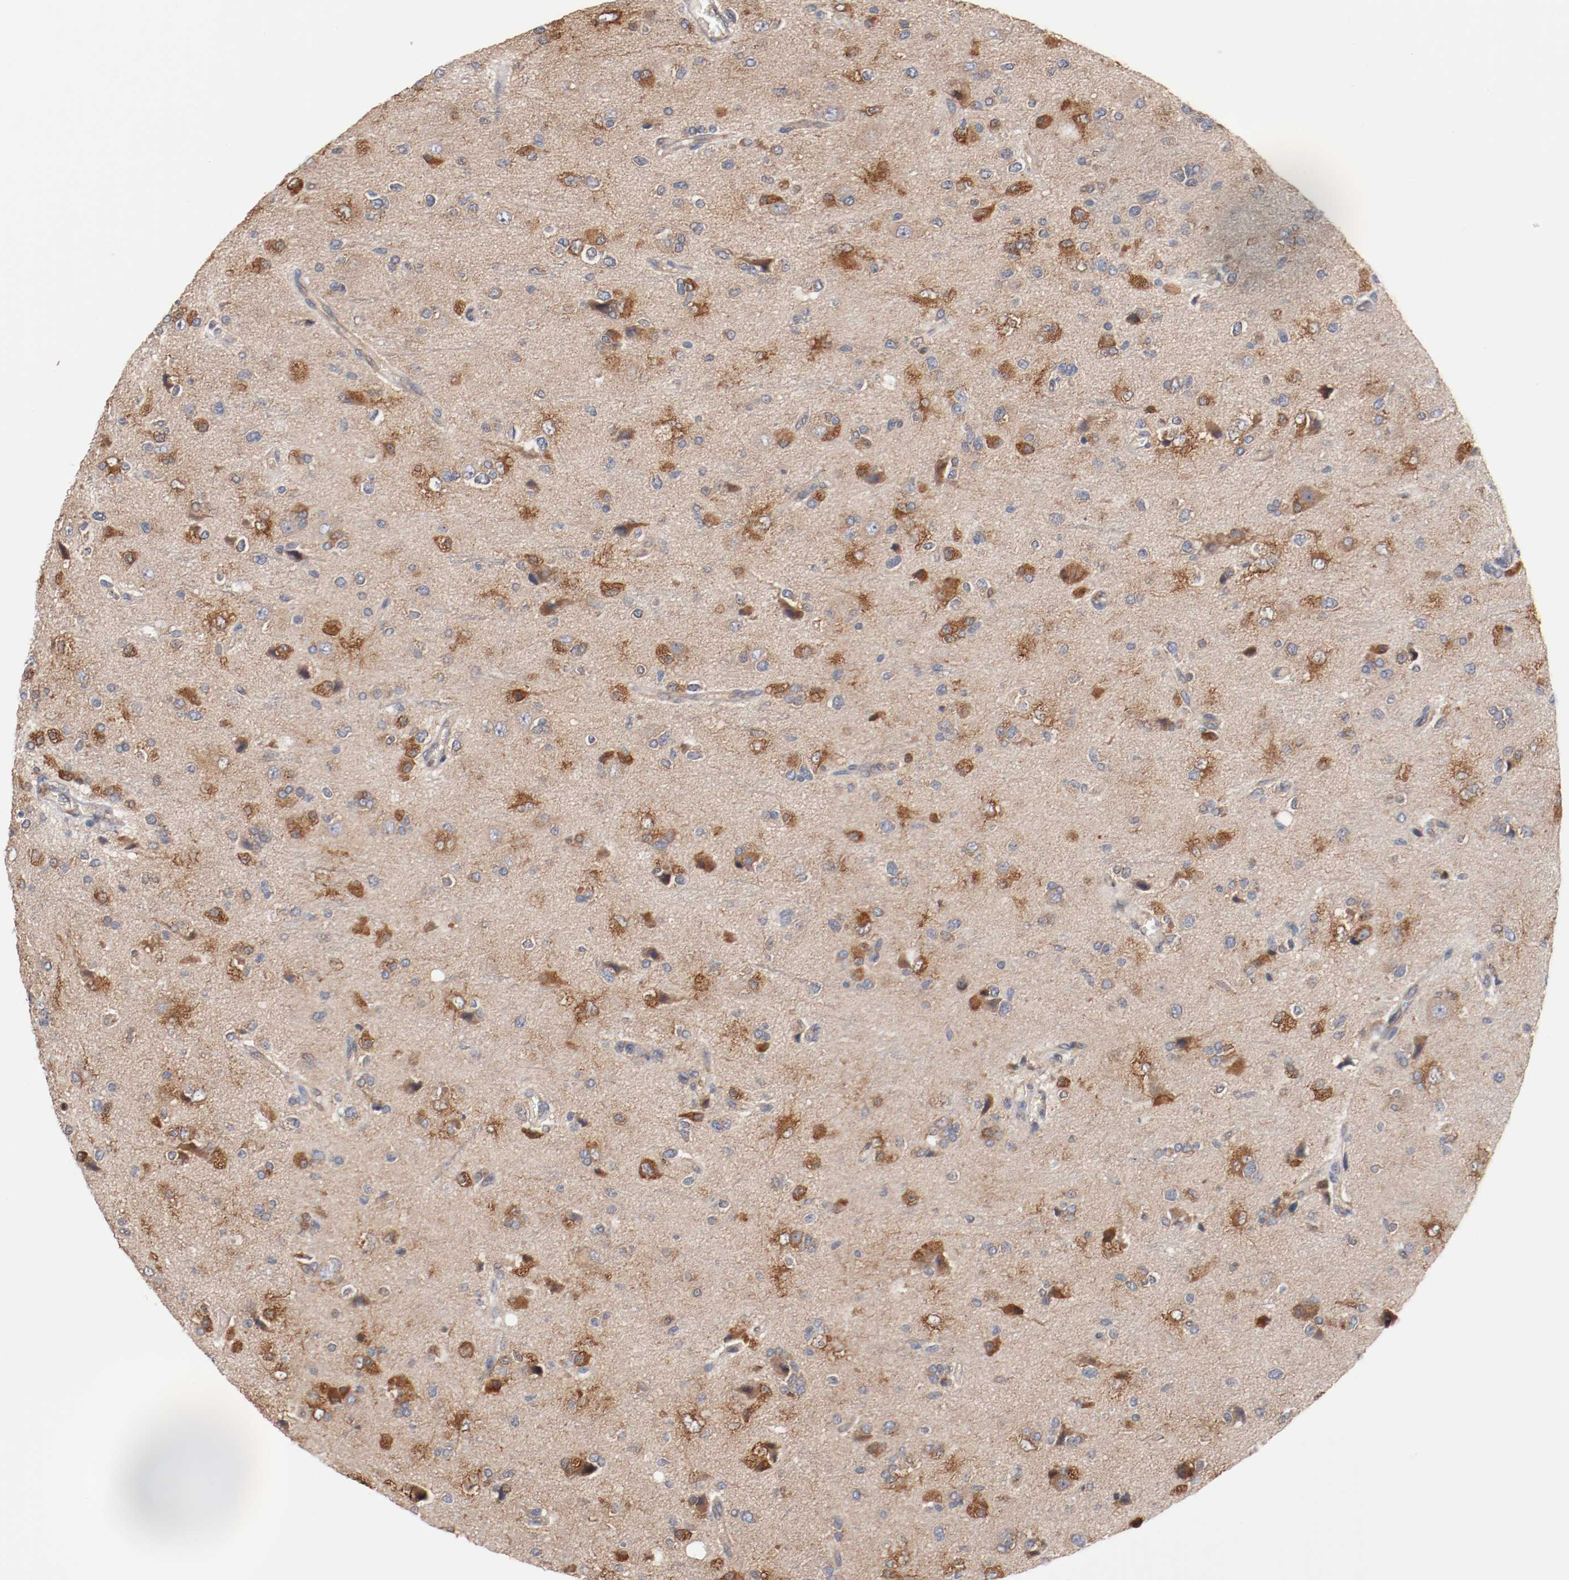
{"staining": {"intensity": "strong", "quantity": "25%-75%", "location": "cytoplasmic/membranous,nuclear"}, "tissue": "glioma", "cell_type": "Tumor cells", "image_type": "cancer", "snomed": [{"axis": "morphology", "description": "Glioma, malignant, High grade"}, {"axis": "topography", "description": "Brain"}], "caption": "Protein staining of glioma tissue displays strong cytoplasmic/membranous and nuclear expression in approximately 25%-75% of tumor cells.", "gene": "RNASE11", "patient": {"sex": "male", "age": 47}}